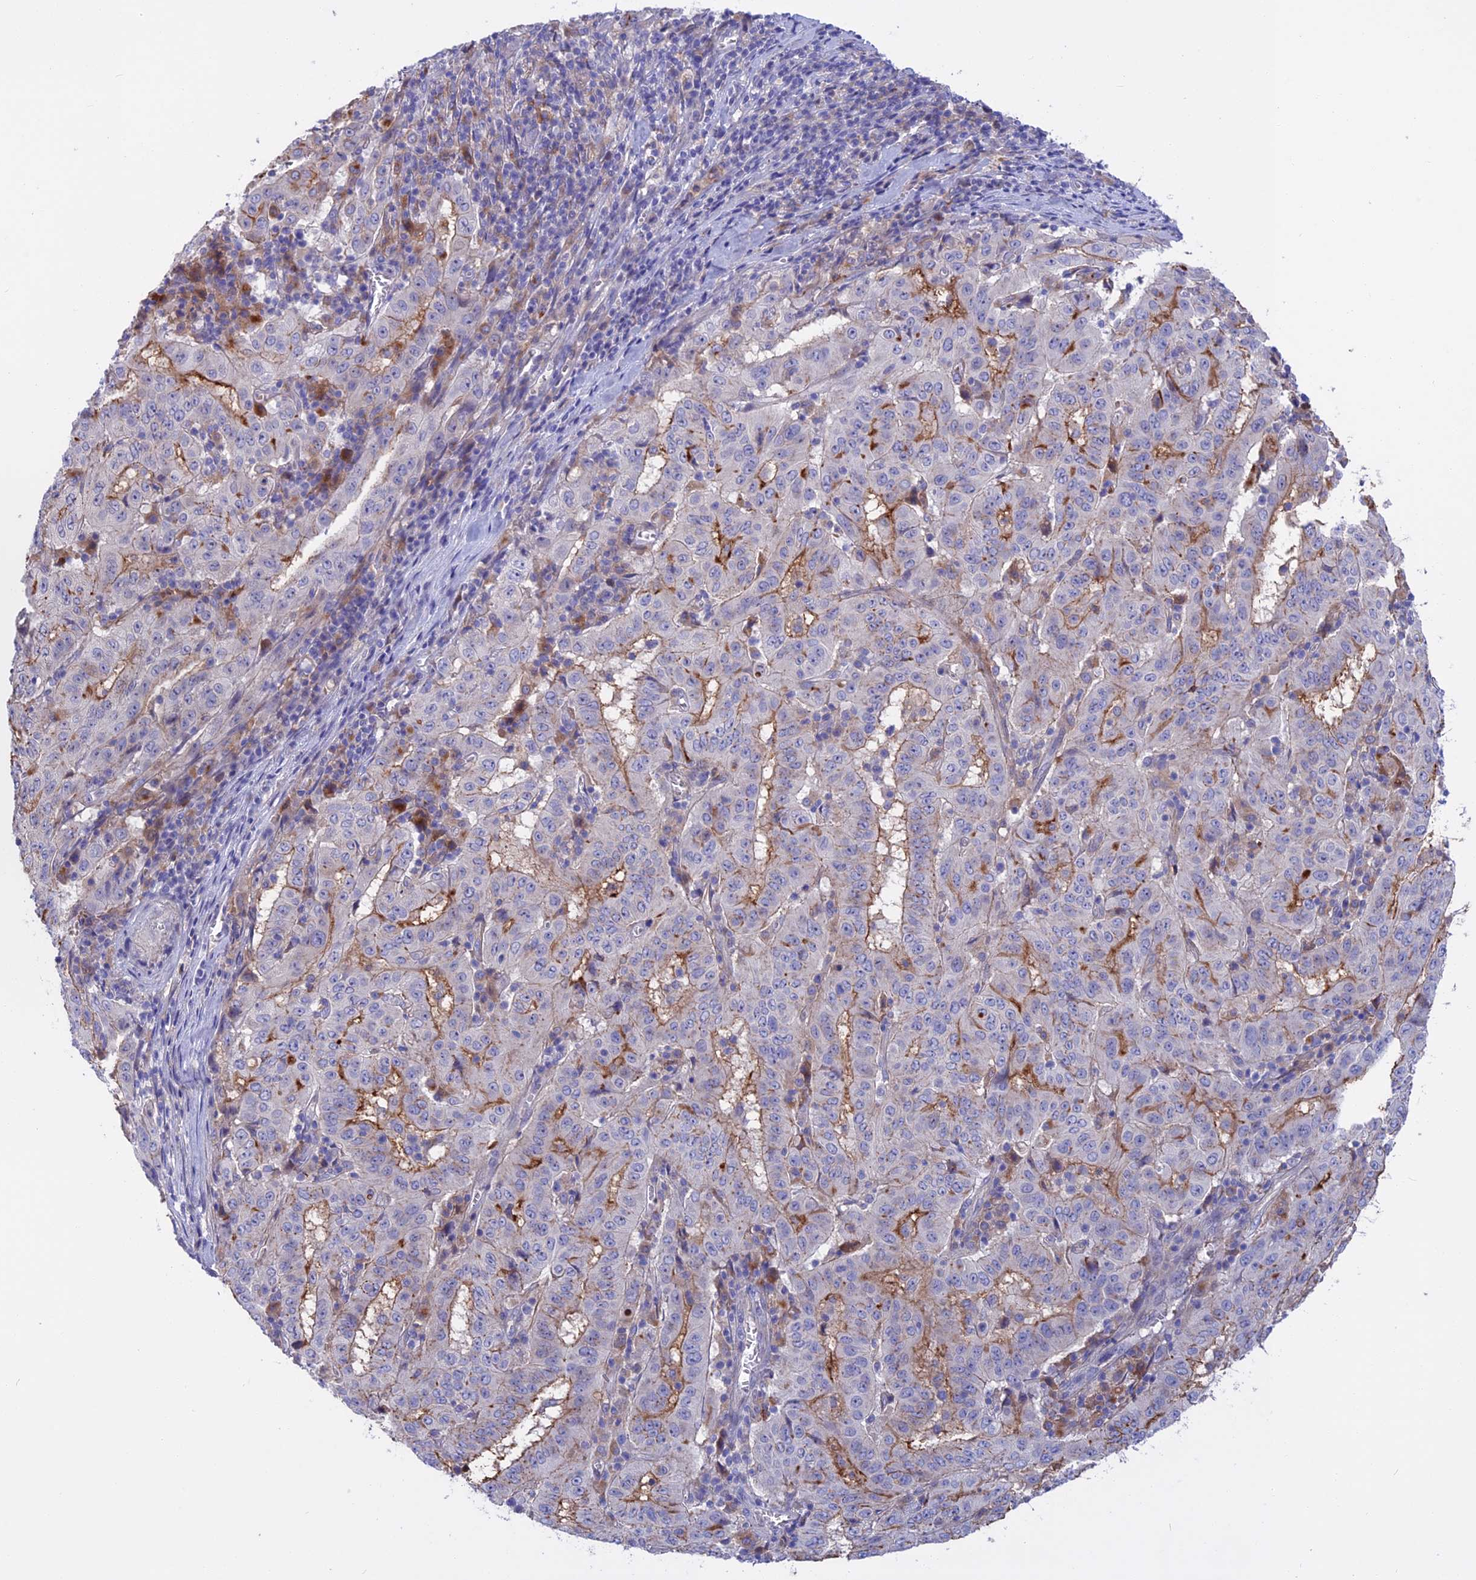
{"staining": {"intensity": "moderate", "quantity": "<25%", "location": "cytoplasmic/membranous"}, "tissue": "pancreatic cancer", "cell_type": "Tumor cells", "image_type": "cancer", "snomed": [{"axis": "morphology", "description": "Adenocarcinoma, NOS"}, {"axis": "topography", "description": "Pancreas"}], "caption": "Immunohistochemical staining of adenocarcinoma (pancreatic) demonstrates low levels of moderate cytoplasmic/membranous positivity in approximately <25% of tumor cells.", "gene": "SLC2A6", "patient": {"sex": "male", "age": 63}}